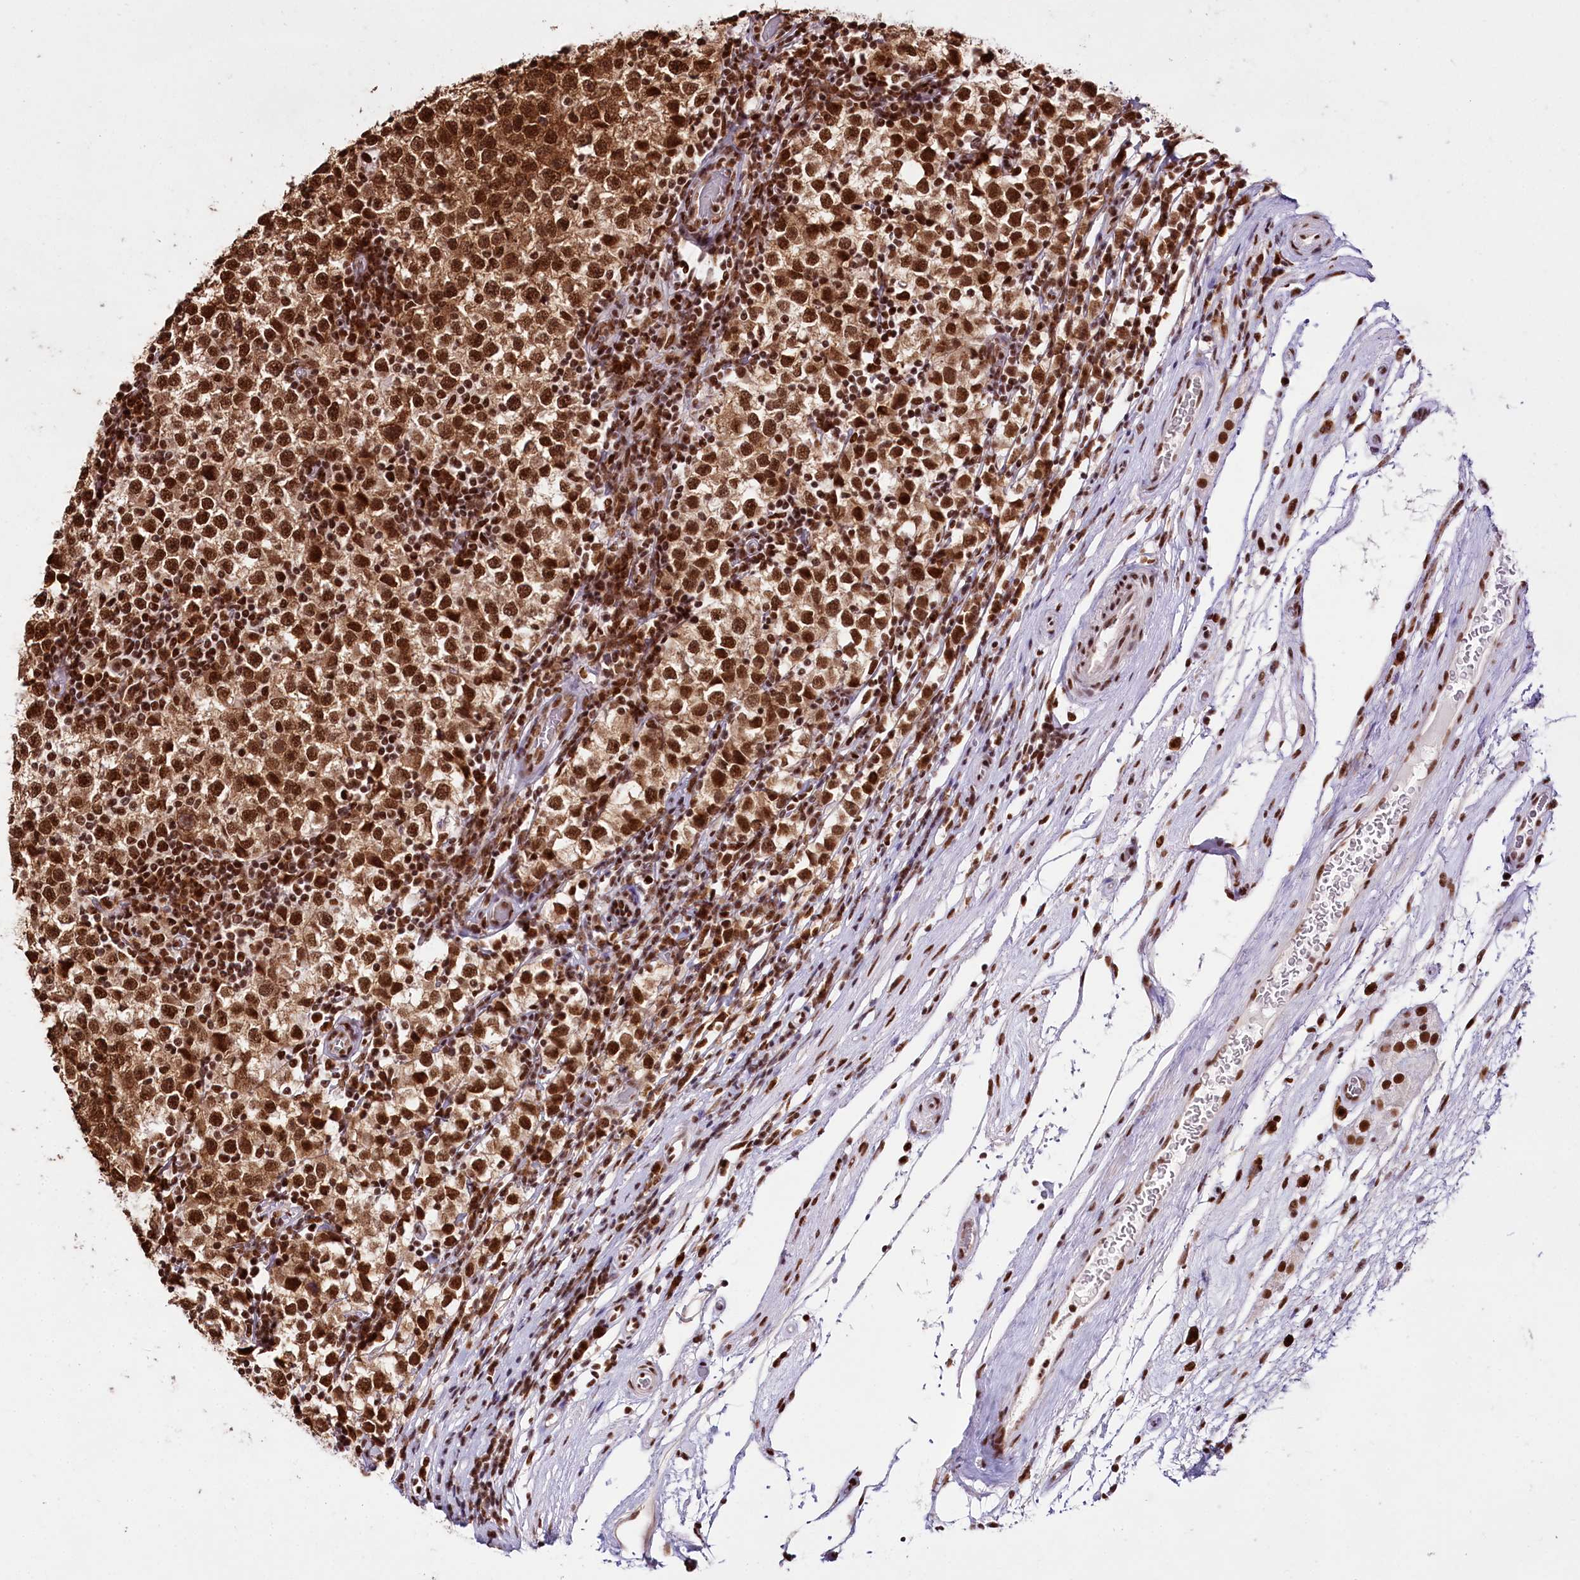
{"staining": {"intensity": "strong", "quantity": ">75%", "location": "cytoplasmic/membranous,nuclear"}, "tissue": "testis cancer", "cell_type": "Tumor cells", "image_type": "cancer", "snomed": [{"axis": "morphology", "description": "Seminoma, NOS"}, {"axis": "topography", "description": "Testis"}], "caption": "Approximately >75% of tumor cells in human seminoma (testis) reveal strong cytoplasmic/membranous and nuclear protein positivity as visualized by brown immunohistochemical staining.", "gene": "SMARCE1", "patient": {"sex": "male", "age": 65}}